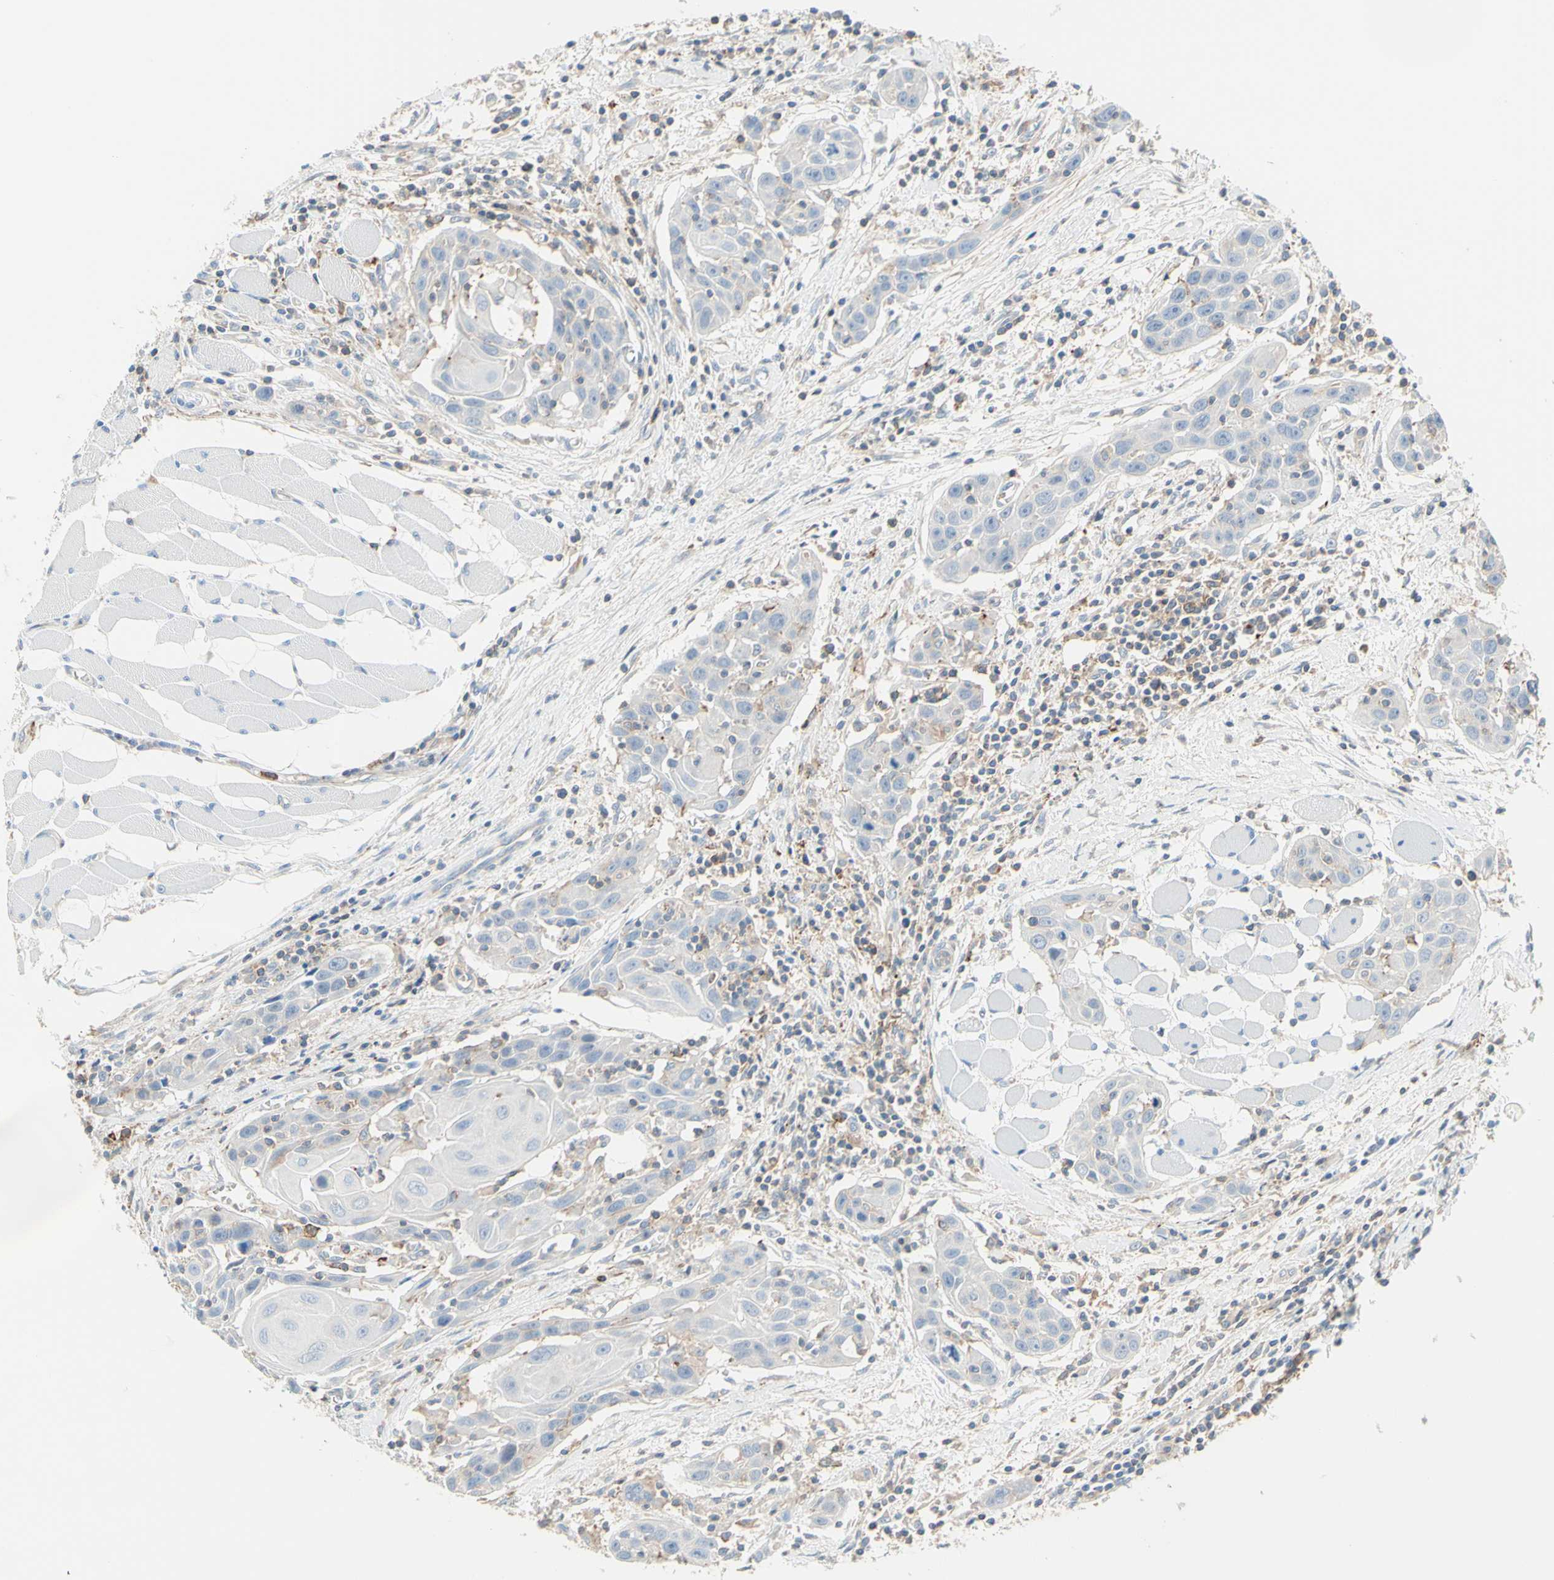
{"staining": {"intensity": "negative", "quantity": "none", "location": "none"}, "tissue": "head and neck cancer", "cell_type": "Tumor cells", "image_type": "cancer", "snomed": [{"axis": "morphology", "description": "Squamous cell carcinoma, NOS"}, {"axis": "topography", "description": "Oral tissue"}, {"axis": "topography", "description": "Head-Neck"}], "caption": "Immunohistochemical staining of human head and neck cancer exhibits no significant positivity in tumor cells.", "gene": "SEMA4C", "patient": {"sex": "female", "age": 50}}